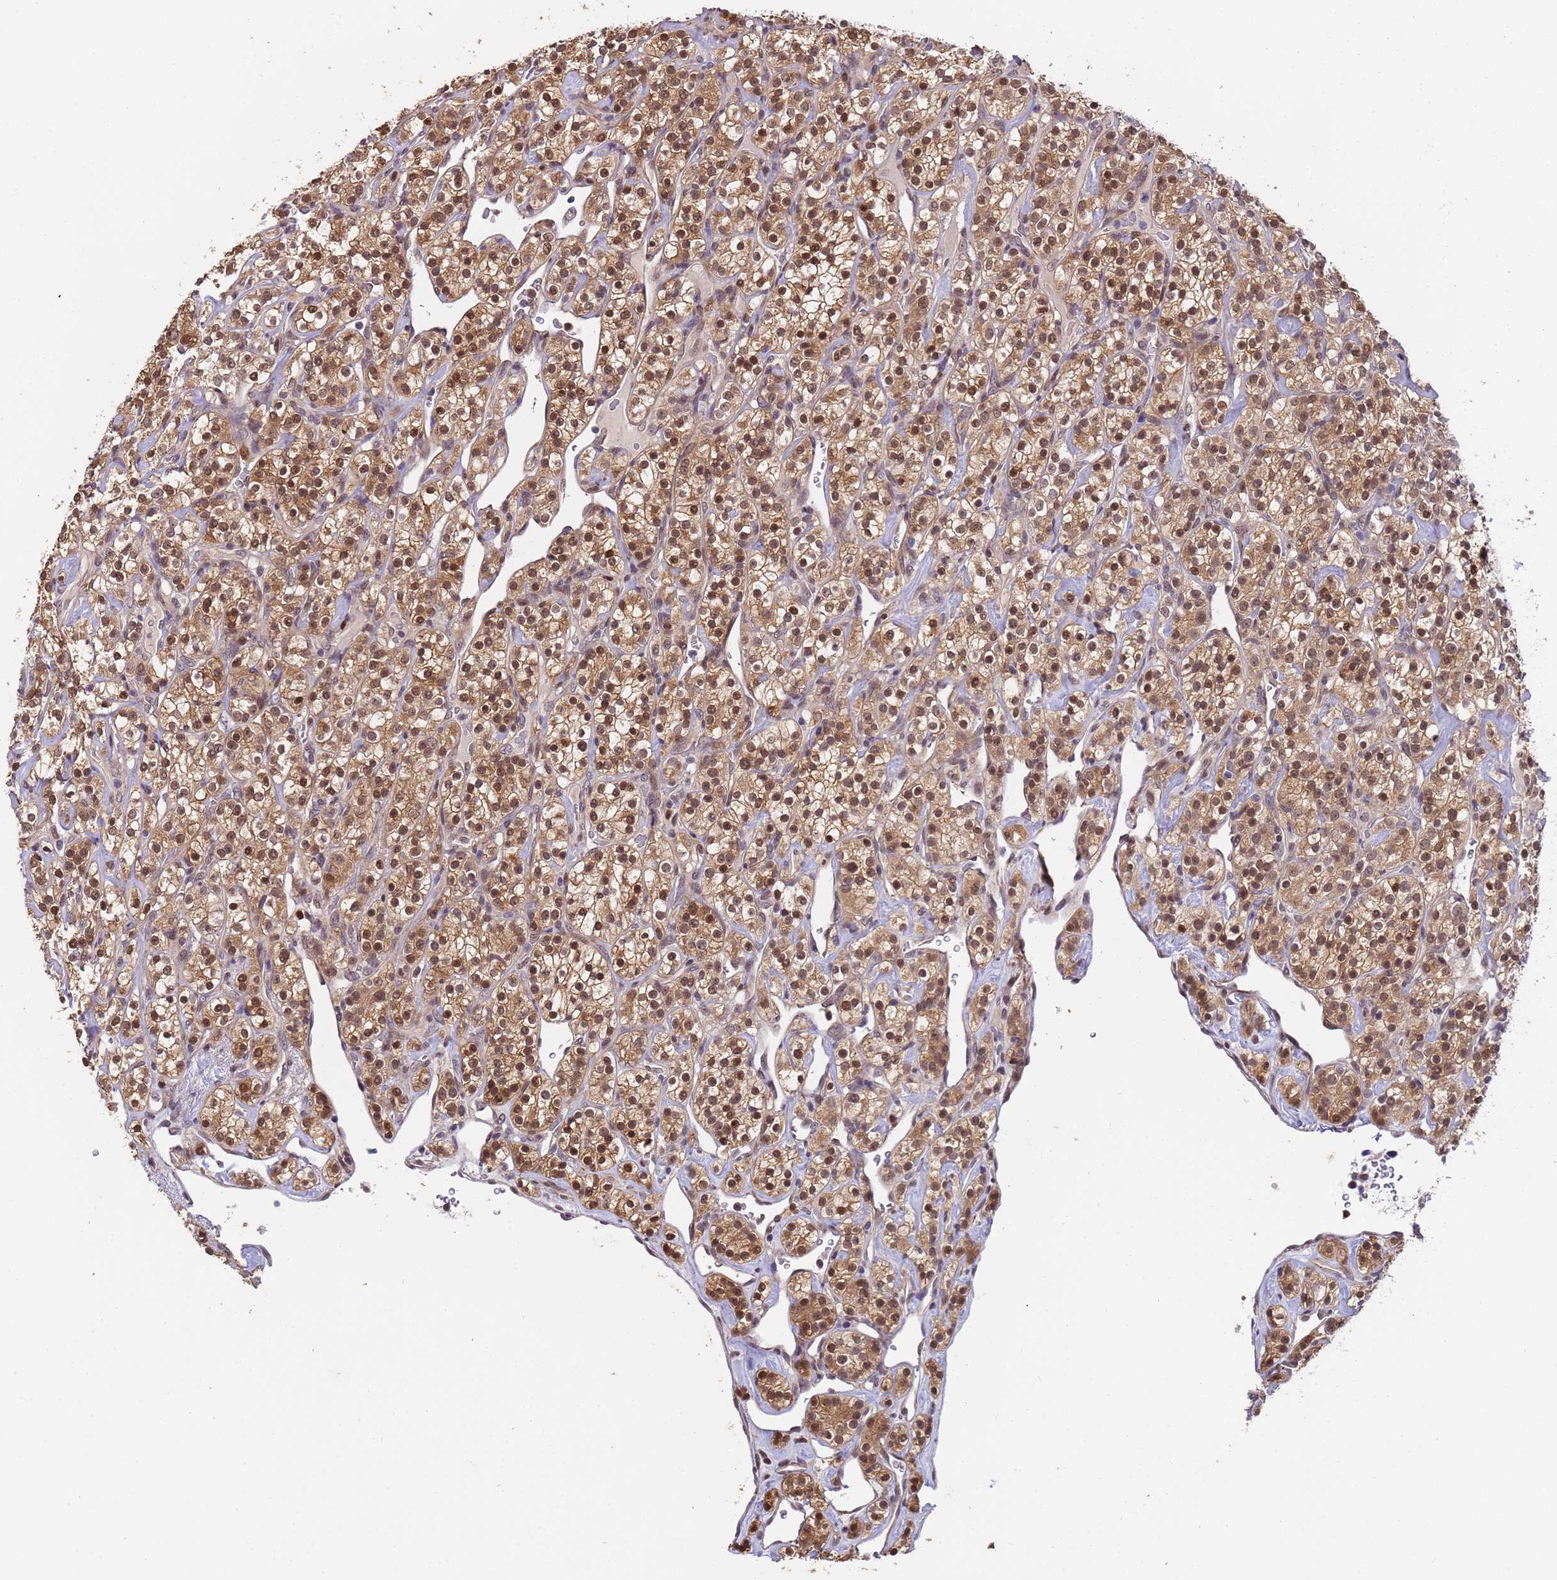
{"staining": {"intensity": "moderate", "quantity": ">75%", "location": "cytoplasmic/membranous,nuclear"}, "tissue": "renal cancer", "cell_type": "Tumor cells", "image_type": "cancer", "snomed": [{"axis": "morphology", "description": "Adenocarcinoma, NOS"}, {"axis": "topography", "description": "Kidney"}], "caption": "An immunohistochemistry histopathology image of neoplastic tissue is shown. Protein staining in brown highlights moderate cytoplasmic/membranous and nuclear positivity in renal cancer within tumor cells. The staining was performed using DAB (3,3'-diaminobenzidine) to visualize the protein expression in brown, while the nuclei were stained in blue with hematoxylin (Magnification: 20x).", "gene": "ZBTB5", "patient": {"sex": "male", "age": 77}}